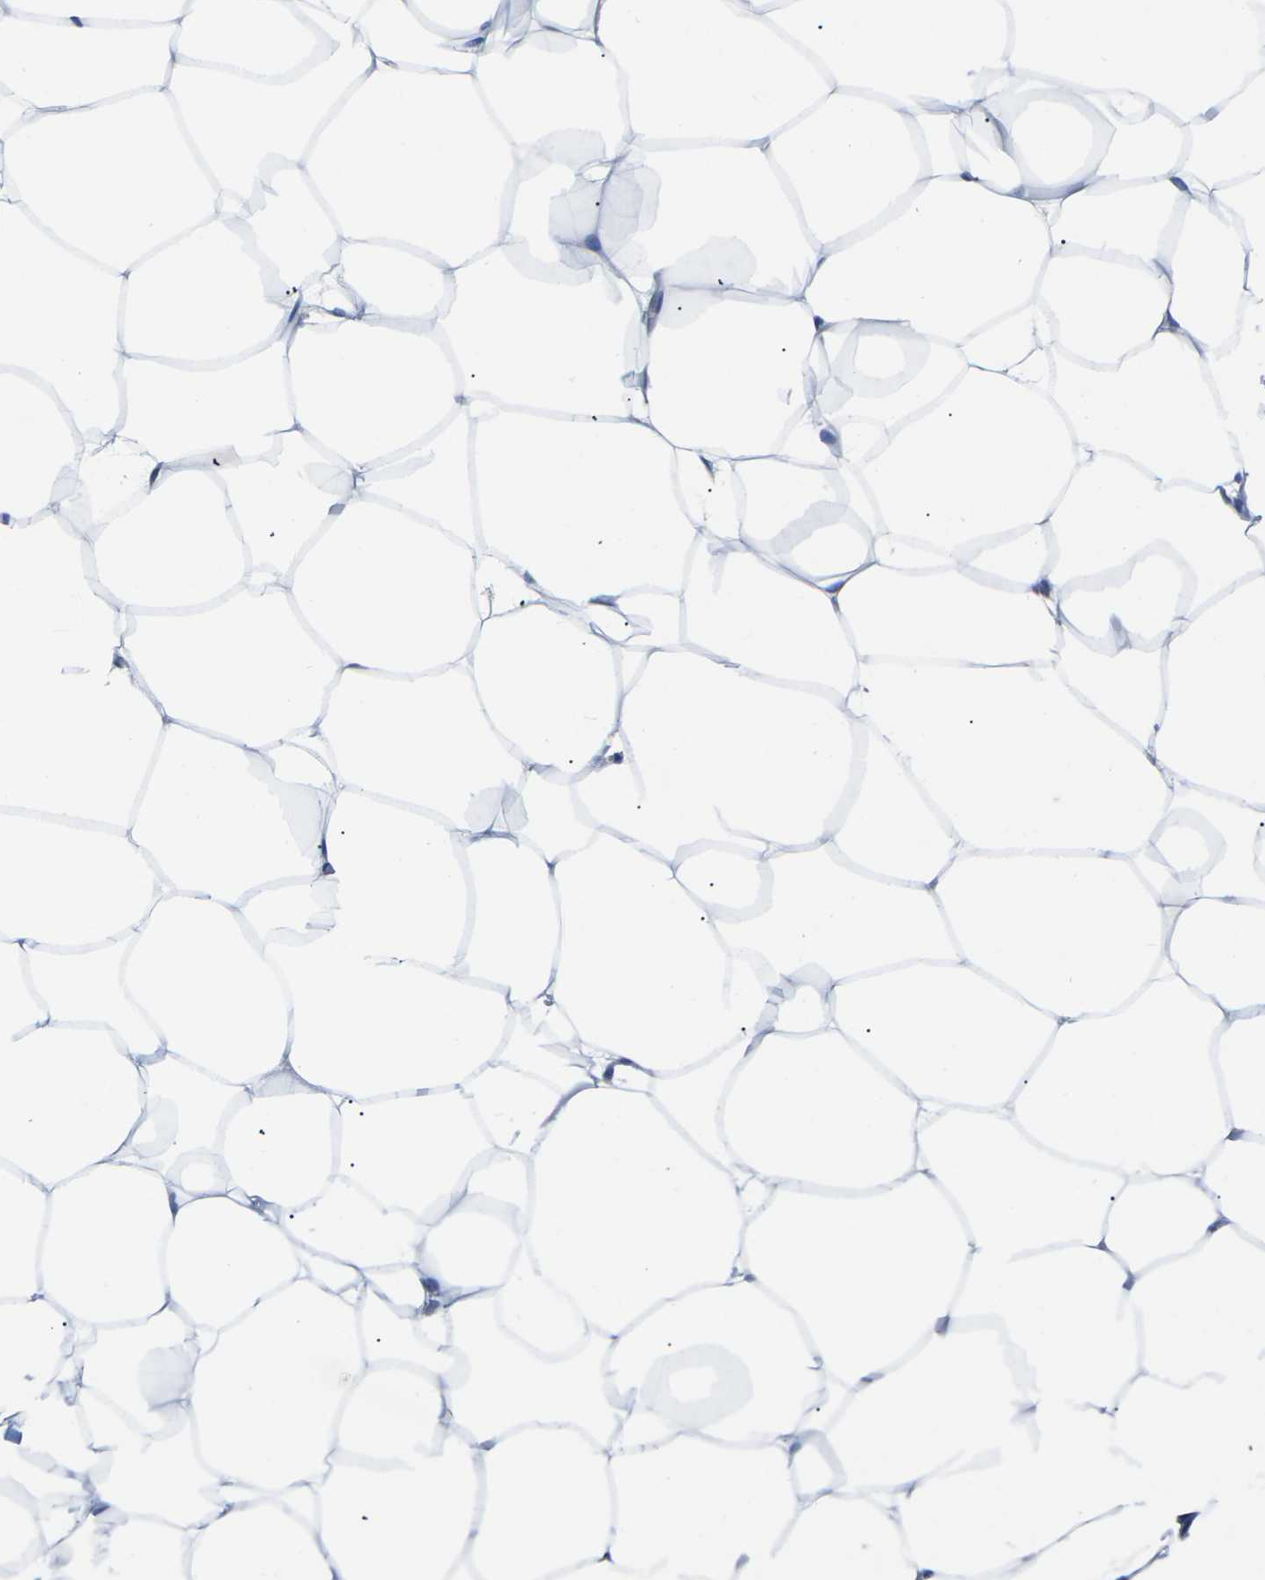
{"staining": {"intensity": "negative", "quantity": "none", "location": "none"}, "tissue": "adipose tissue", "cell_type": "Adipocytes", "image_type": "normal", "snomed": [{"axis": "morphology", "description": "Normal tissue, NOS"}, {"axis": "topography", "description": "Breast"}, {"axis": "topography", "description": "Adipose tissue"}], "caption": "Adipocytes are negative for protein expression in normal human adipose tissue. Brightfield microscopy of immunohistochemistry stained with DAB (brown) and hematoxylin (blue), captured at high magnification.", "gene": "ST6GAL2", "patient": {"sex": "female", "age": 25}}